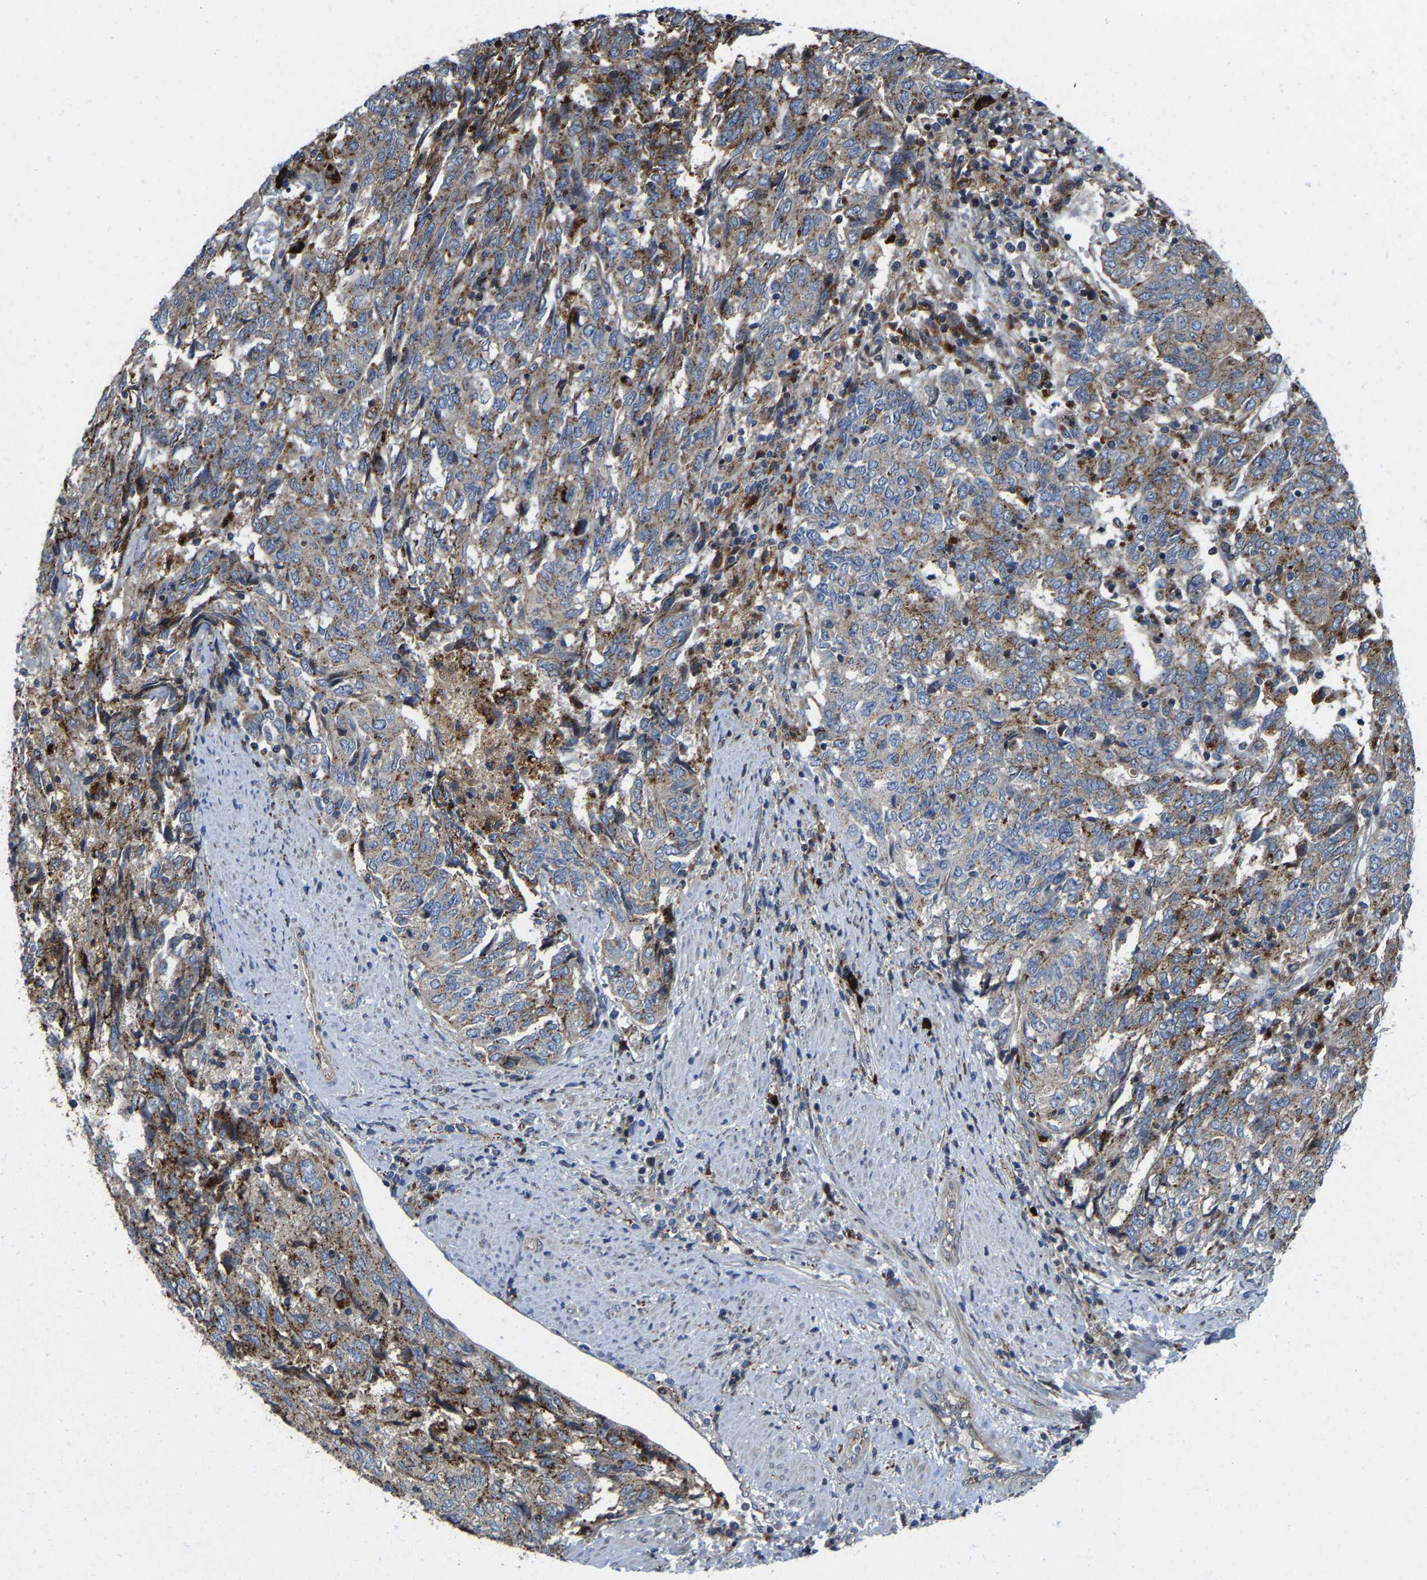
{"staining": {"intensity": "moderate", "quantity": "25%-75%", "location": "cytoplasmic/membranous"}, "tissue": "endometrial cancer", "cell_type": "Tumor cells", "image_type": "cancer", "snomed": [{"axis": "morphology", "description": "Adenocarcinoma, NOS"}, {"axis": "topography", "description": "Endometrium"}], "caption": "Endometrial adenocarcinoma tissue shows moderate cytoplasmic/membranous expression in approximately 25%-75% of tumor cells, visualized by immunohistochemistry.", "gene": "DPP7", "patient": {"sex": "female", "age": 80}}